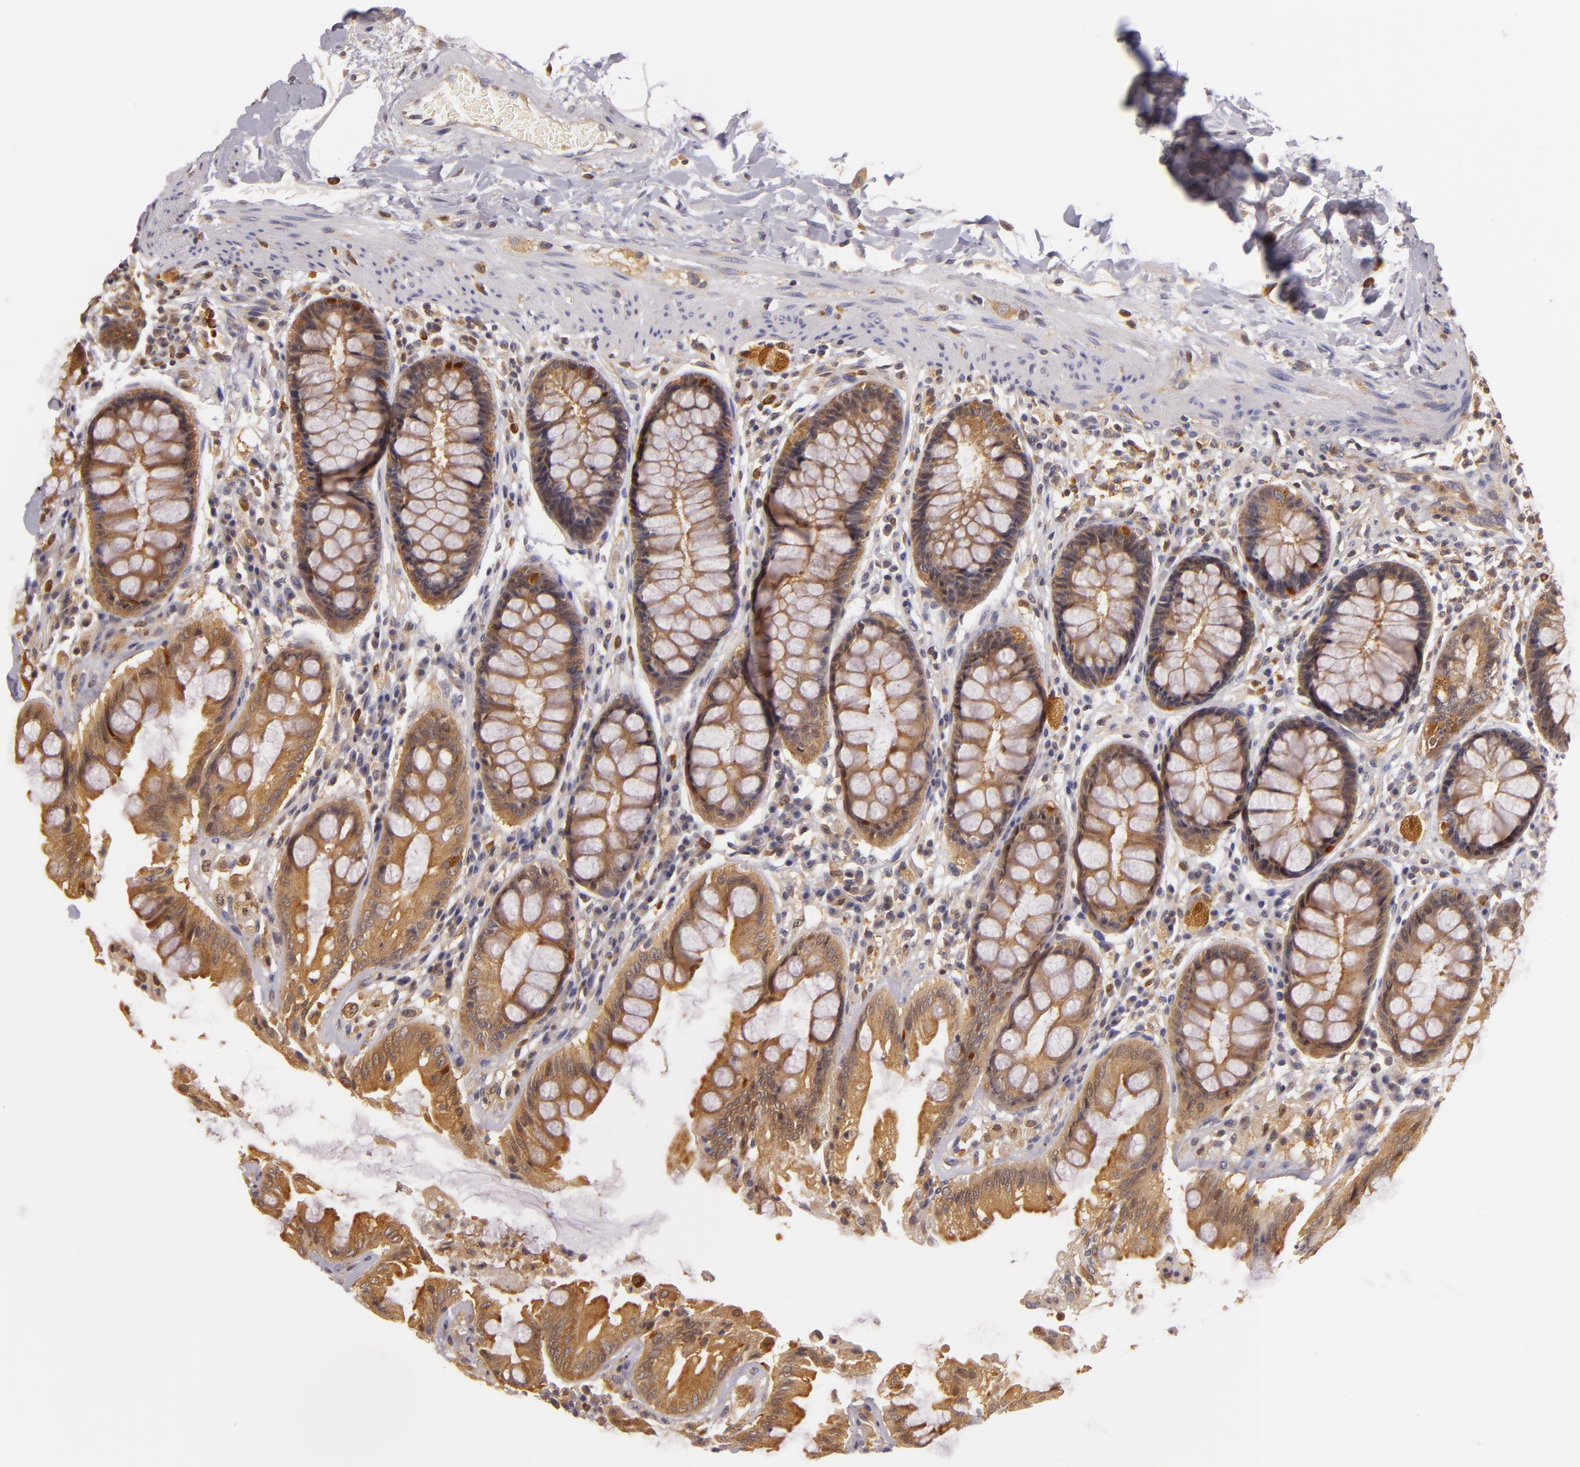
{"staining": {"intensity": "moderate", "quantity": ">75%", "location": "cytoplasmic/membranous"}, "tissue": "rectum", "cell_type": "Glandular cells", "image_type": "normal", "snomed": [{"axis": "morphology", "description": "Normal tissue, NOS"}, {"axis": "topography", "description": "Rectum"}], "caption": "High-power microscopy captured an IHC photomicrograph of normal rectum, revealing moderate cytoplasmic/membranous expression in about >75% of glandular cells. Using DAB (brown) and hematoxylin (blue) stains, captured at high magnification using brightfield microscopy.", "gene": "TOM1", "patient": {"sex": "female", "age": 46}}